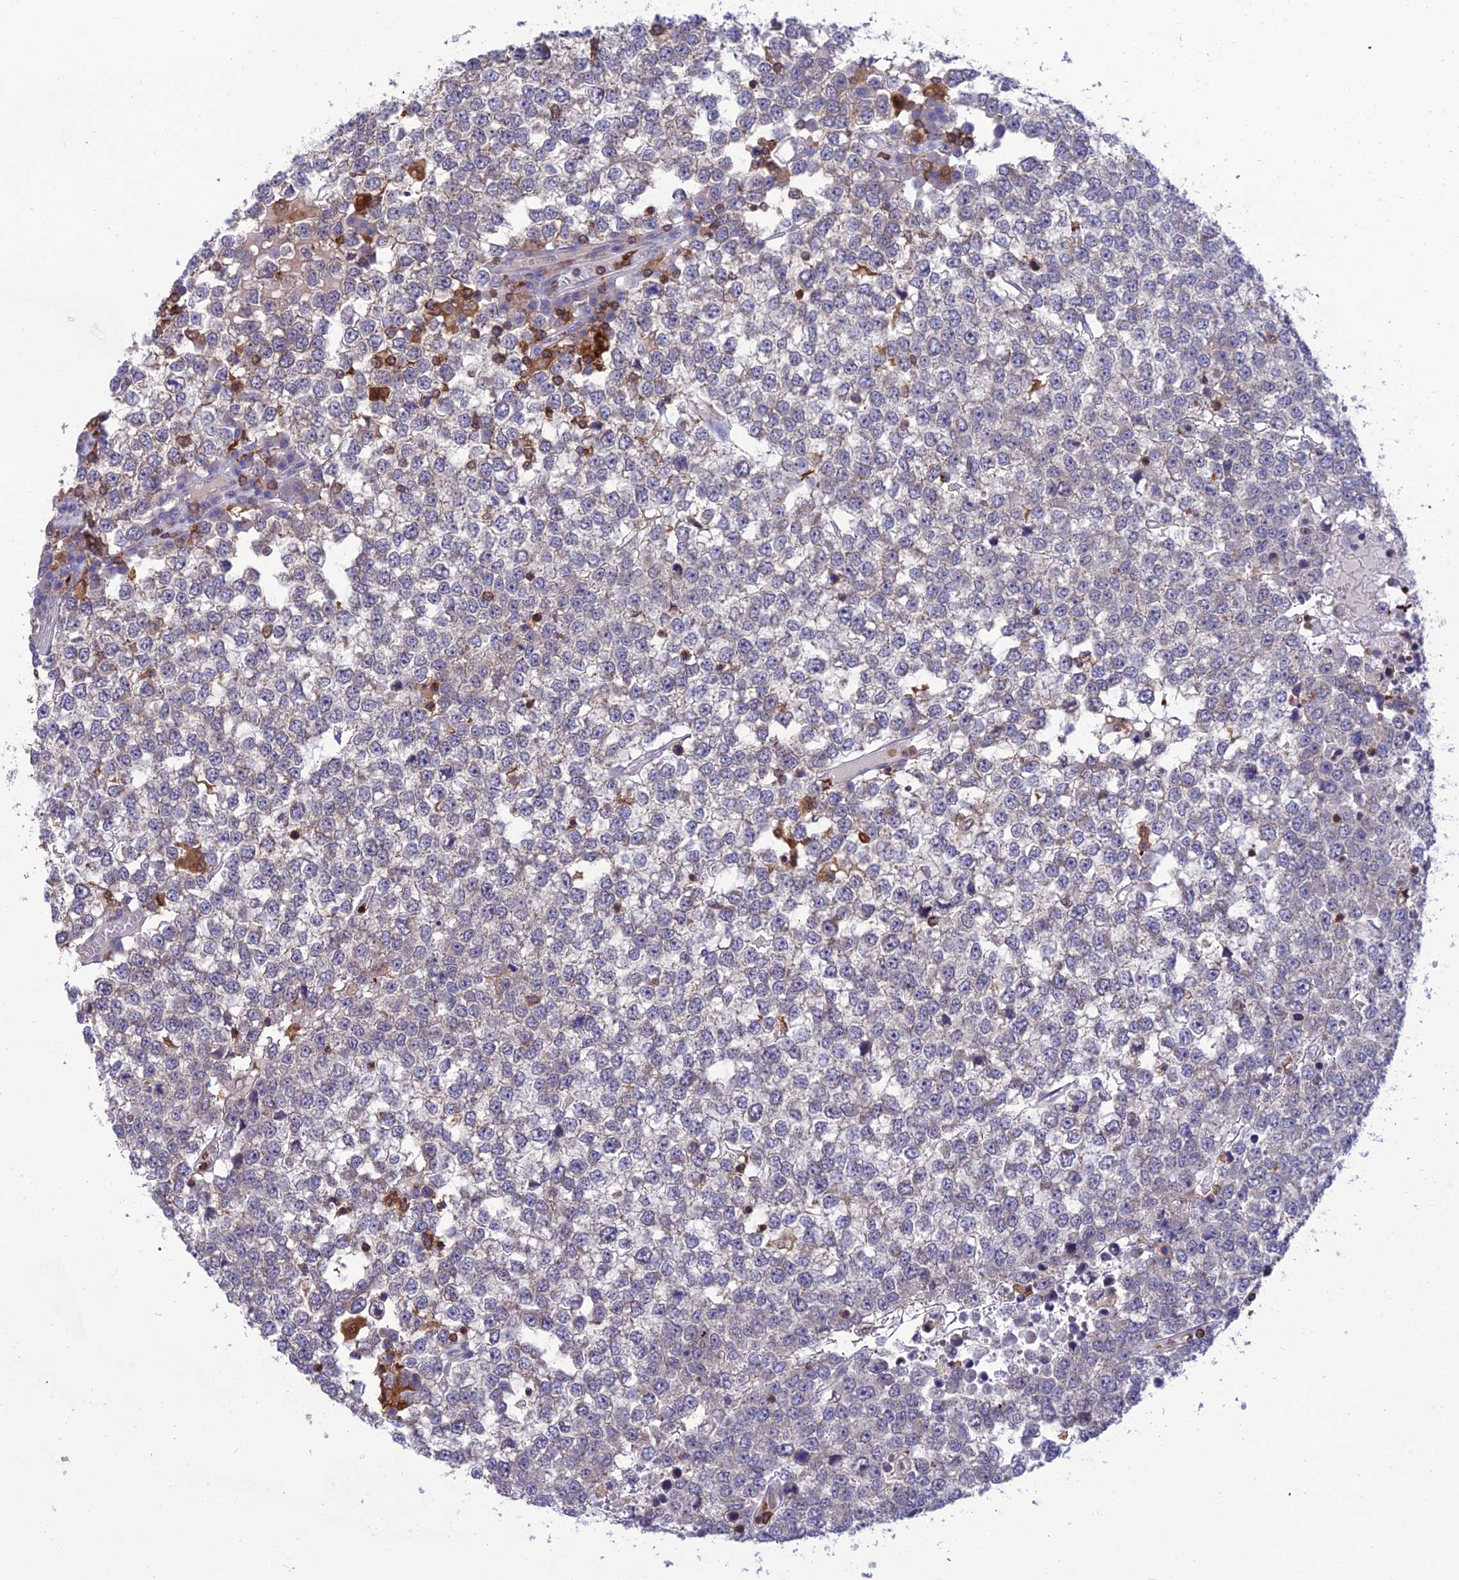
{"staining": {"intensity": "negative", "quantity": "none", "location": "none"}, "tissue": "testis cancer", "cell_type": "Tumor cells", "image_type": "cancer", "snomed": [{"axis": "morphology", "description": "Seminoma, NOS"}, {"axis": "topography", "description": "Testis"}], "caption": "Histopathology image shows no protein positivity in tumor cells of testis cancer (seminoma) tissue. Nuclei are stained in blue.", "gene": "FAM76A", "patient": {"sex": "male", "age": 65}}